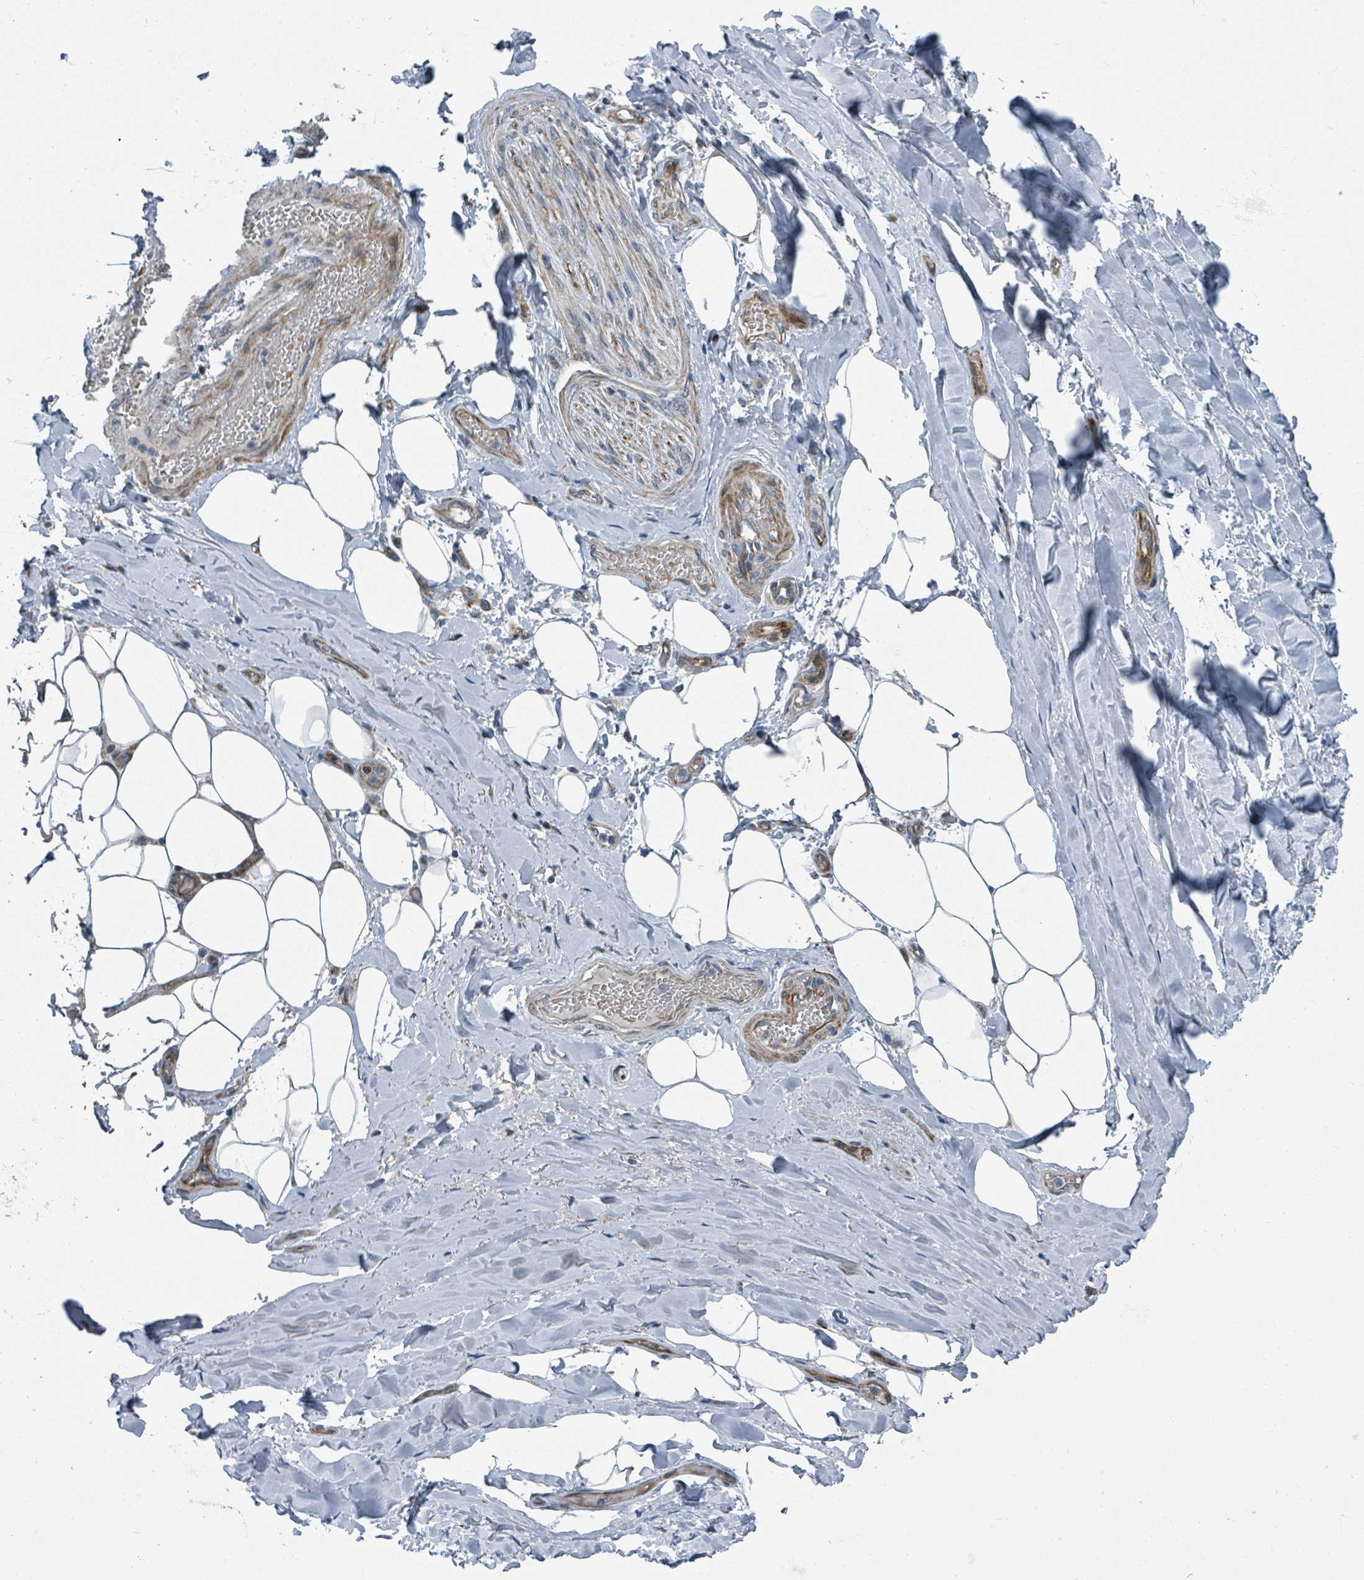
{"staining": {"intensity": "negative", "quantity": "none", "location": "none"}, "tissue": "adipose tissue", "cell_type": "Adipocytes", "image_type": "normal", "snomed": [{"axis": "morphology", "description": "Normal tissue, NOS"}, {"axis": "topography", "description": "Lymph node"}, {"axis": "topography", "description": "Cartilage tissue"}, {"axis": "topography", "description": "Bronchus"}], "caption": "Adipocytes show no significant positivity in unremarkable adipose tissue. Nuclei are stained in blue.", "gene": "DIPK2A", "patient": {"sex": "male", "age": 63}}